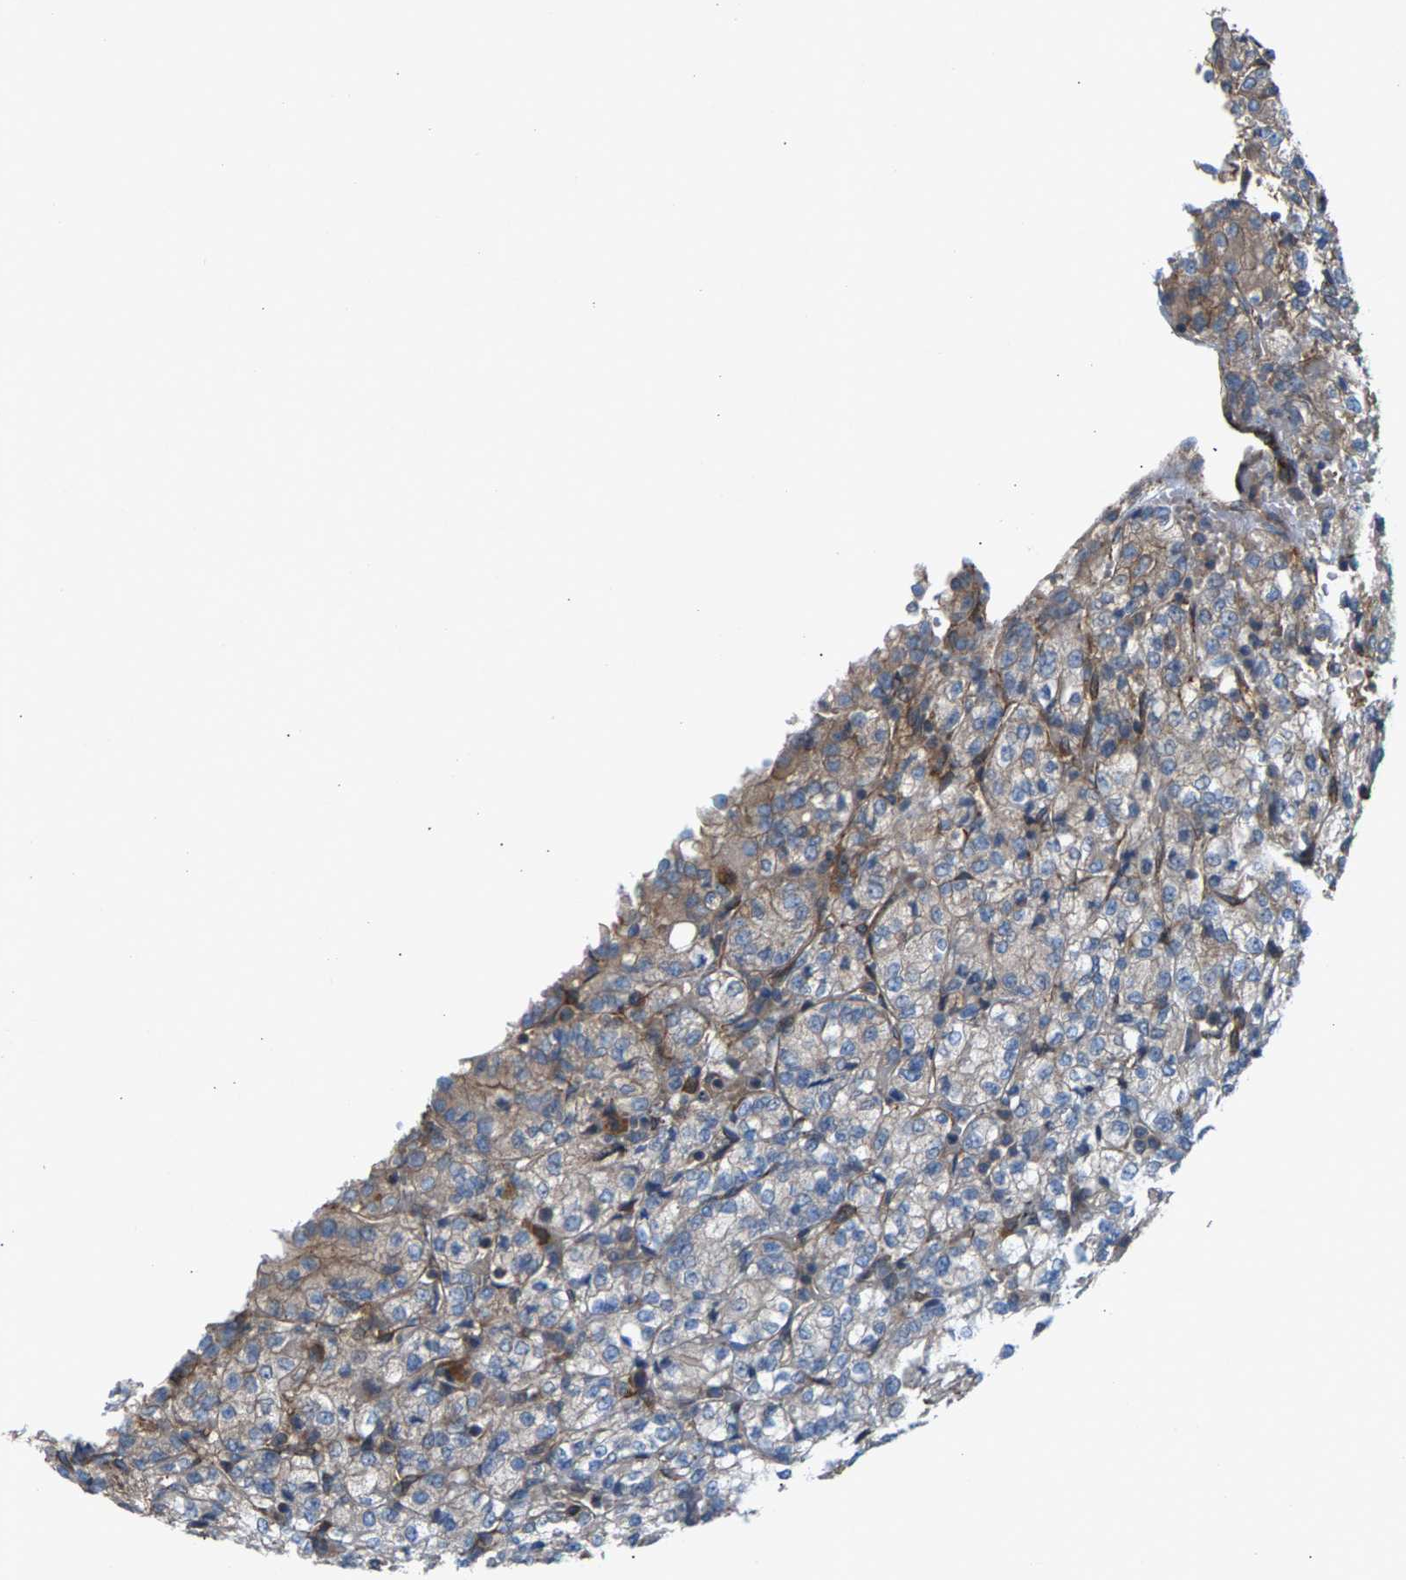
{"staining": {"intensity": "negative", "quantity": "none", "location": "none"}, "tissue": "renal cancer", "cell_type": "Tumor cells", "image_type": "cancer", "snomed": [{"axis": "morphology", "description": "Adenocarcinoma, NOS"}, {"axis": "topography", "description": "Kidney"}], "caption": "Tumor cells show no significant protein positivity in renal cancer. Brightfield microscopy of IHC stained with DAB (brown) and hematoxylin (blue), captured at high magnification.", "gene": "PDCL", "patient": {"sex": "male", "age": 77}}